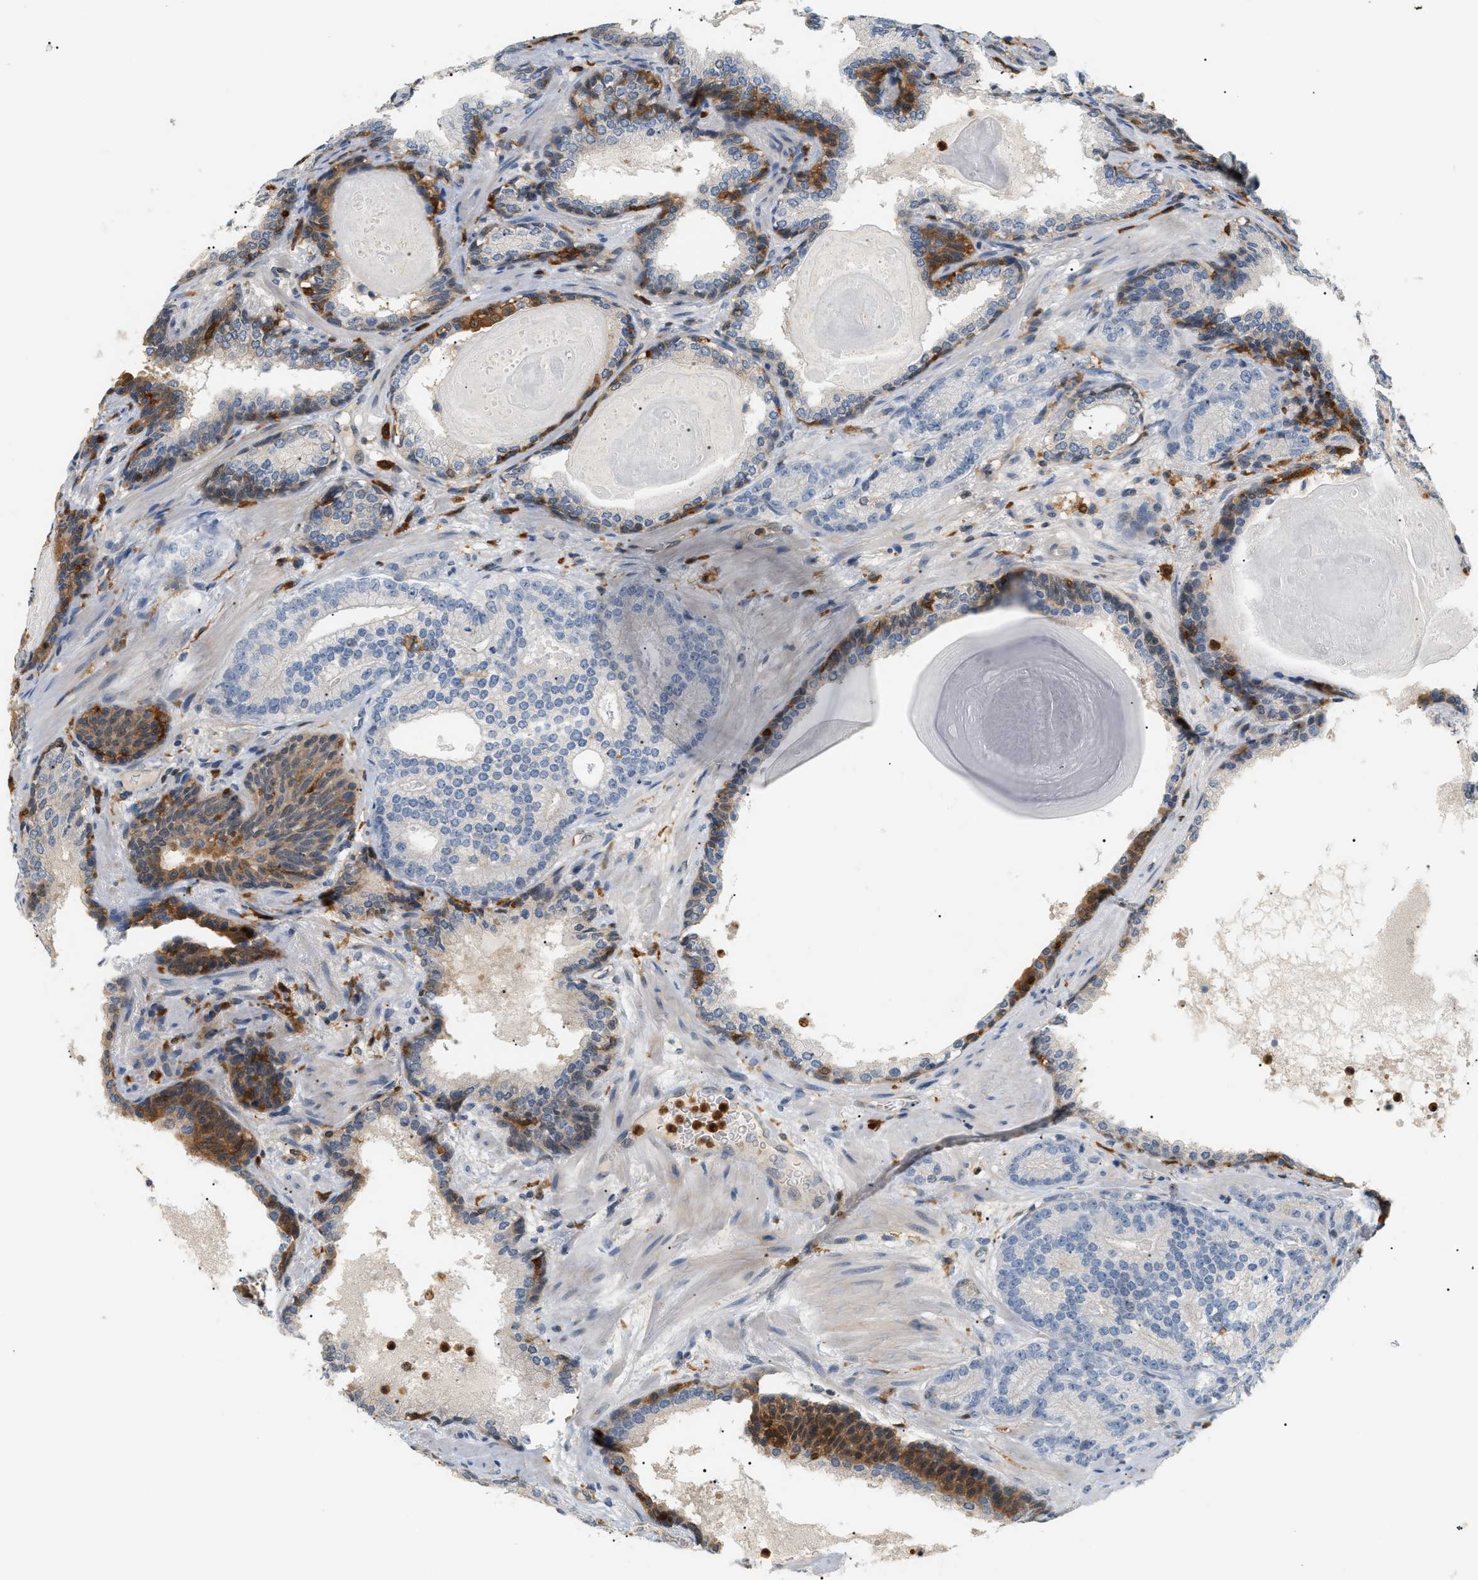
{"staining": {"intensity": "negative", "quantity": "none", "location": "none"}, "tissue": "prostate cancer", "cell_type": "Tumor cells", "image_type": "cancer", "snomed": [{"axis": "morphology", "description": "Adenocarcinoma, High grade"}, {"axis": "topography", "description": "Prostate"}], "caption": "IHC histopathology image of neoplastic tissue: human prostate adenocarcinoma (high-grade) stained with DAB displays no significant protein positivity in tumor cells.", "gene": "PYCARD", "patient": {"sex": "male", "age": 61}}